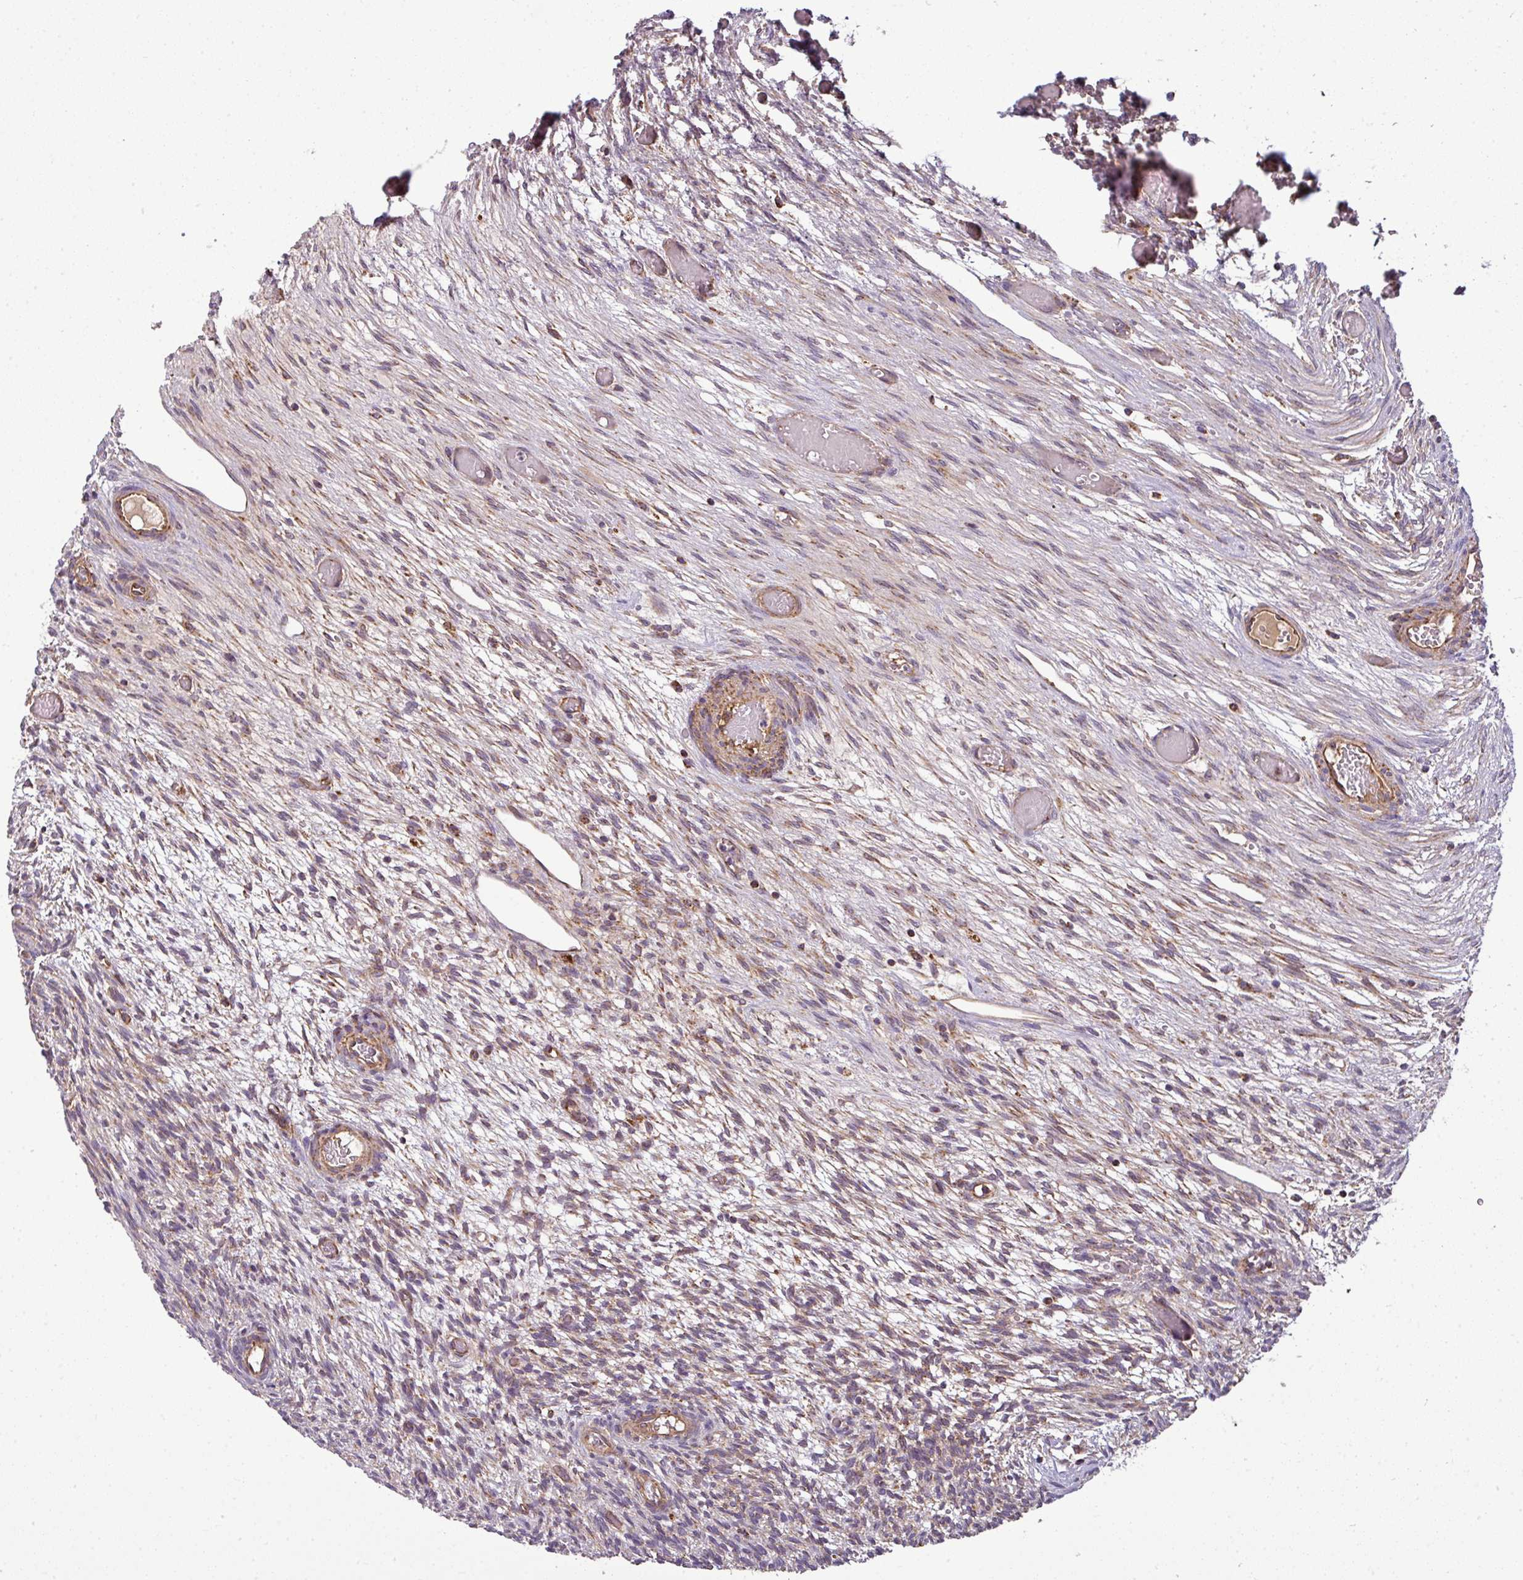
{"staining": {"intensity": "moderate", "quantity": ">75%", "location": "cytoplasmic/membranous"}, "tissue": "ovary", "cell_type": "Follicle cells", "image_type": "normal", "snomed": [{"axis": "morphology", "description": "Normal tissue, NOS"}, {"axis": "topography", "description": "Ovary"}], "caption": "Protein staining of benign ovary exhibits moderate cytoplasmic/membranous positivity in about >75% of follicle cells.", "gene": "PRELID3B", "patient": {"sex": "female", "age": 67}}